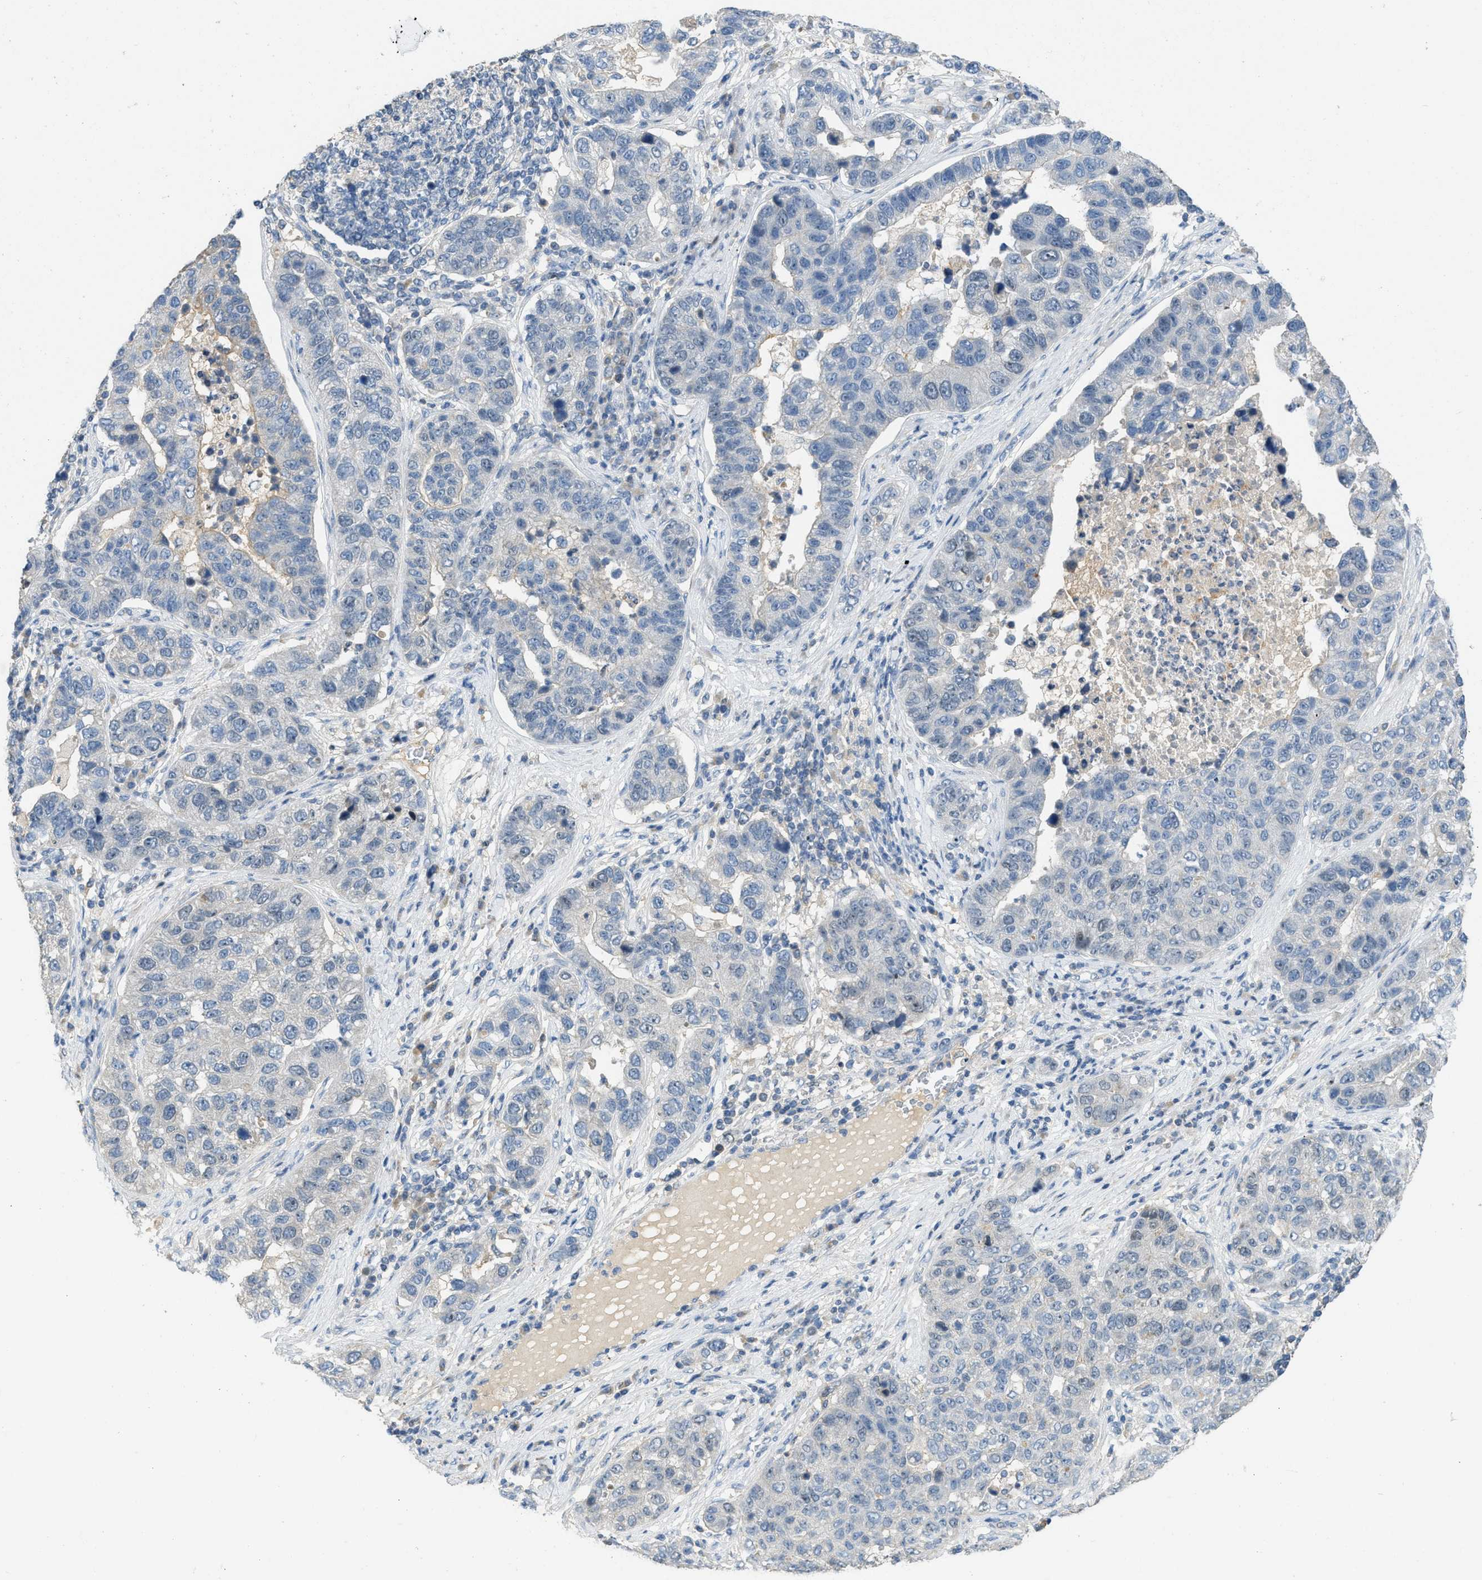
{"staining": {"intensity": "negative", "quantity": "none", "location": "none"}, "tissue": "pancreatic cancer", "cell_type": "Tumor cells", "image_type": "cancer", "snomed": [{"axis": "morphology", "description": "Adenocarcinoma, NOS"}, {"axis": "topography", "description": "Pancreas"}], "caption": "High power microscopy micrograph of an immunohistochemistry photomicrograph of pancreatic cancer (adenocarcinoma), revealing no significant expression in tumor cells.", "gene": "MIS18A", "patient": {"sex": "female", "age": 61}}